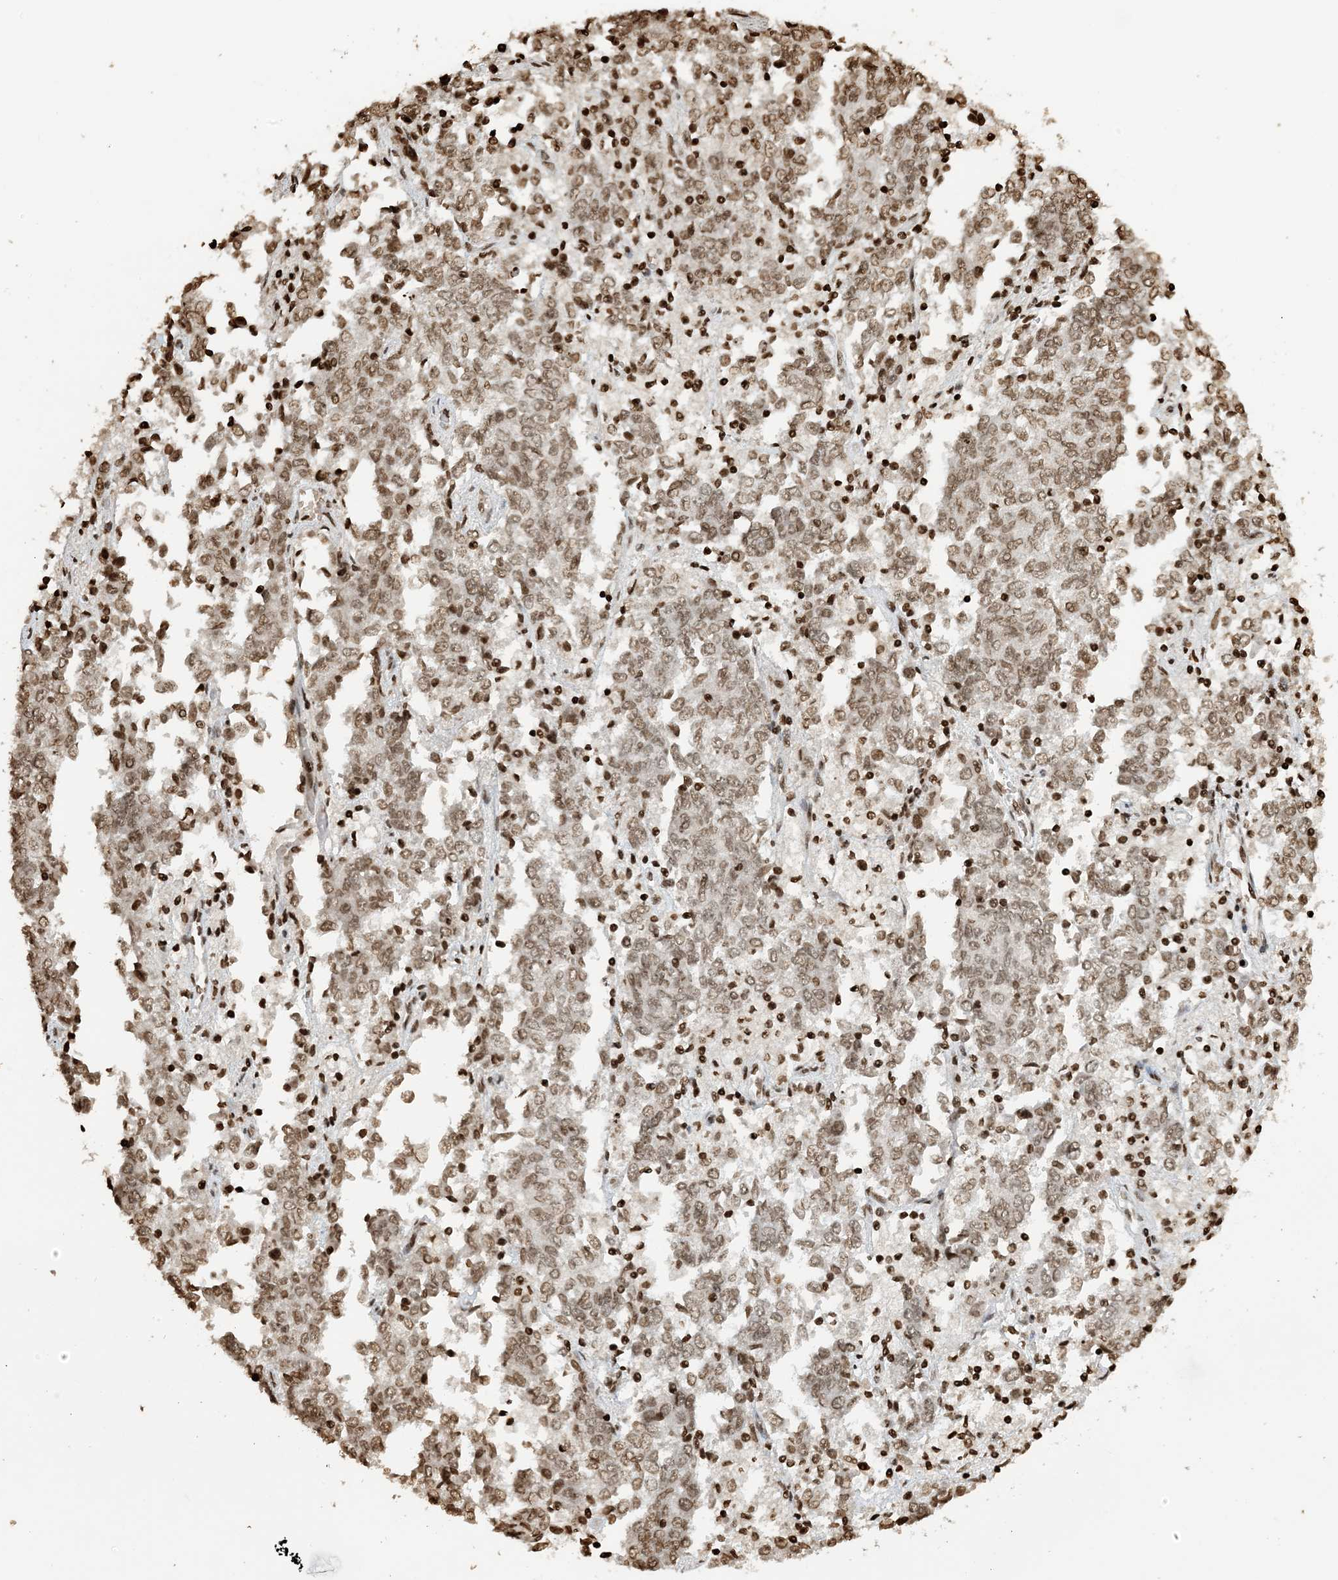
{"staining": {"intensity": "moderate", "quantity": ">75%", "location": "nuclear"}, "tissue": "endometrial cancer", "cell_type": "Tumor cells", "image_type": "cancer", "snomed": [{"axis": "morphology", "description": "Adenocarcinoma, NOS"}, {"axis": "topography", "description": "Endometrium"}], "caption": "Moderate nuclear positivity for a protein is present in about >75% of tumor cells of endometrial cancer using IHC.", "gene": "H3-3B", "patient": {"sex": "female", "age": 80}}